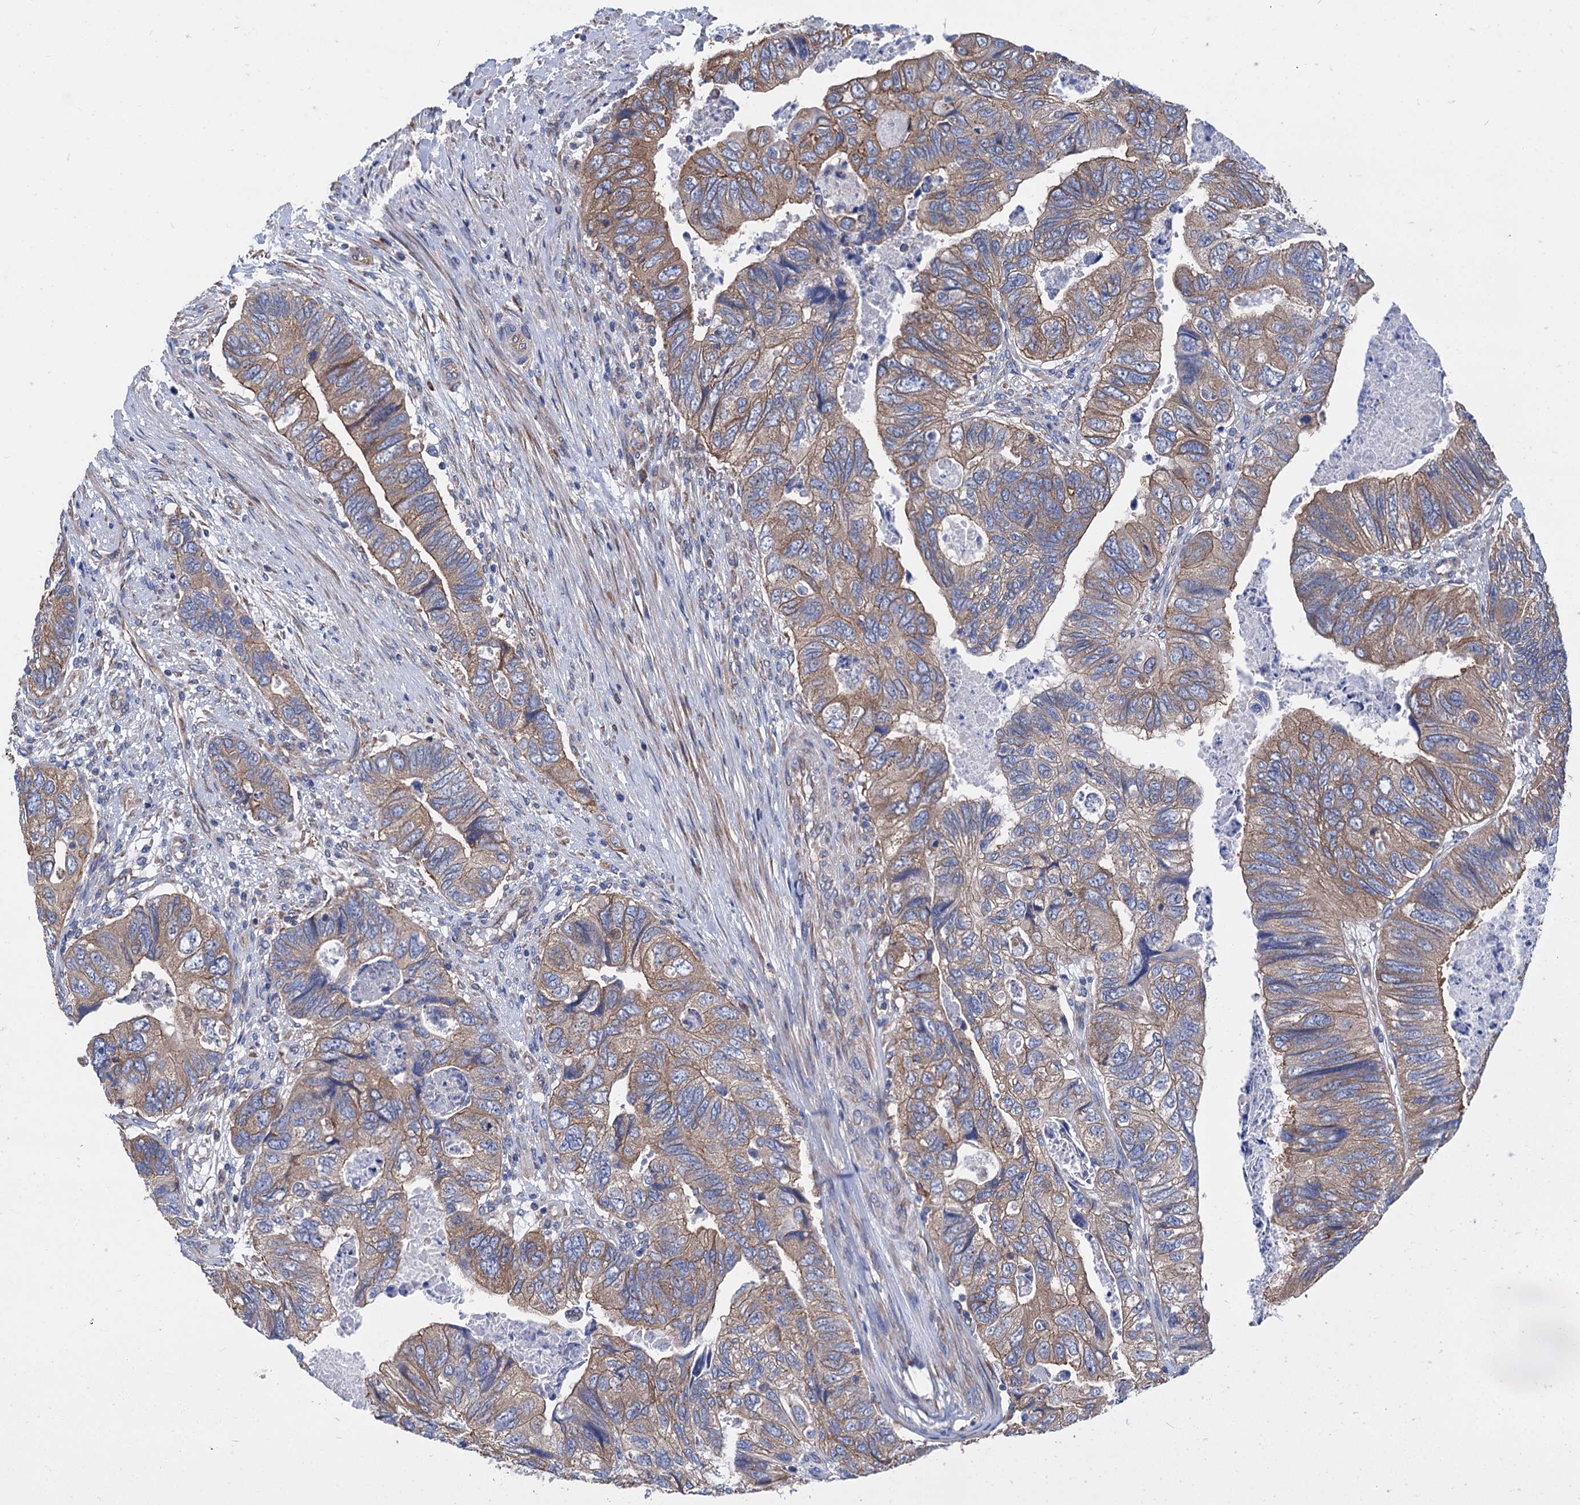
{"staining": {"intensity": "moderate", "quantity": ">75%", "location": "cytoplasmic/membranous"}, "tissue": "colorectal cancer", "cell_type": "Tumor cells", "image_type": "cancer", "snomed": [{"axis": "morphology", "description": "Adenocarcinoma, NOS"}, {"axis": "topography", "description": "Rectum"}], "caption": "Protein expression analysis of colorectal cancer demonstrates moderate cytoplasmic/membranous positivity in about >75% of tumor cells.", "gene": "SLC12A7", "patient": {"sex": "male", "age": 63}}